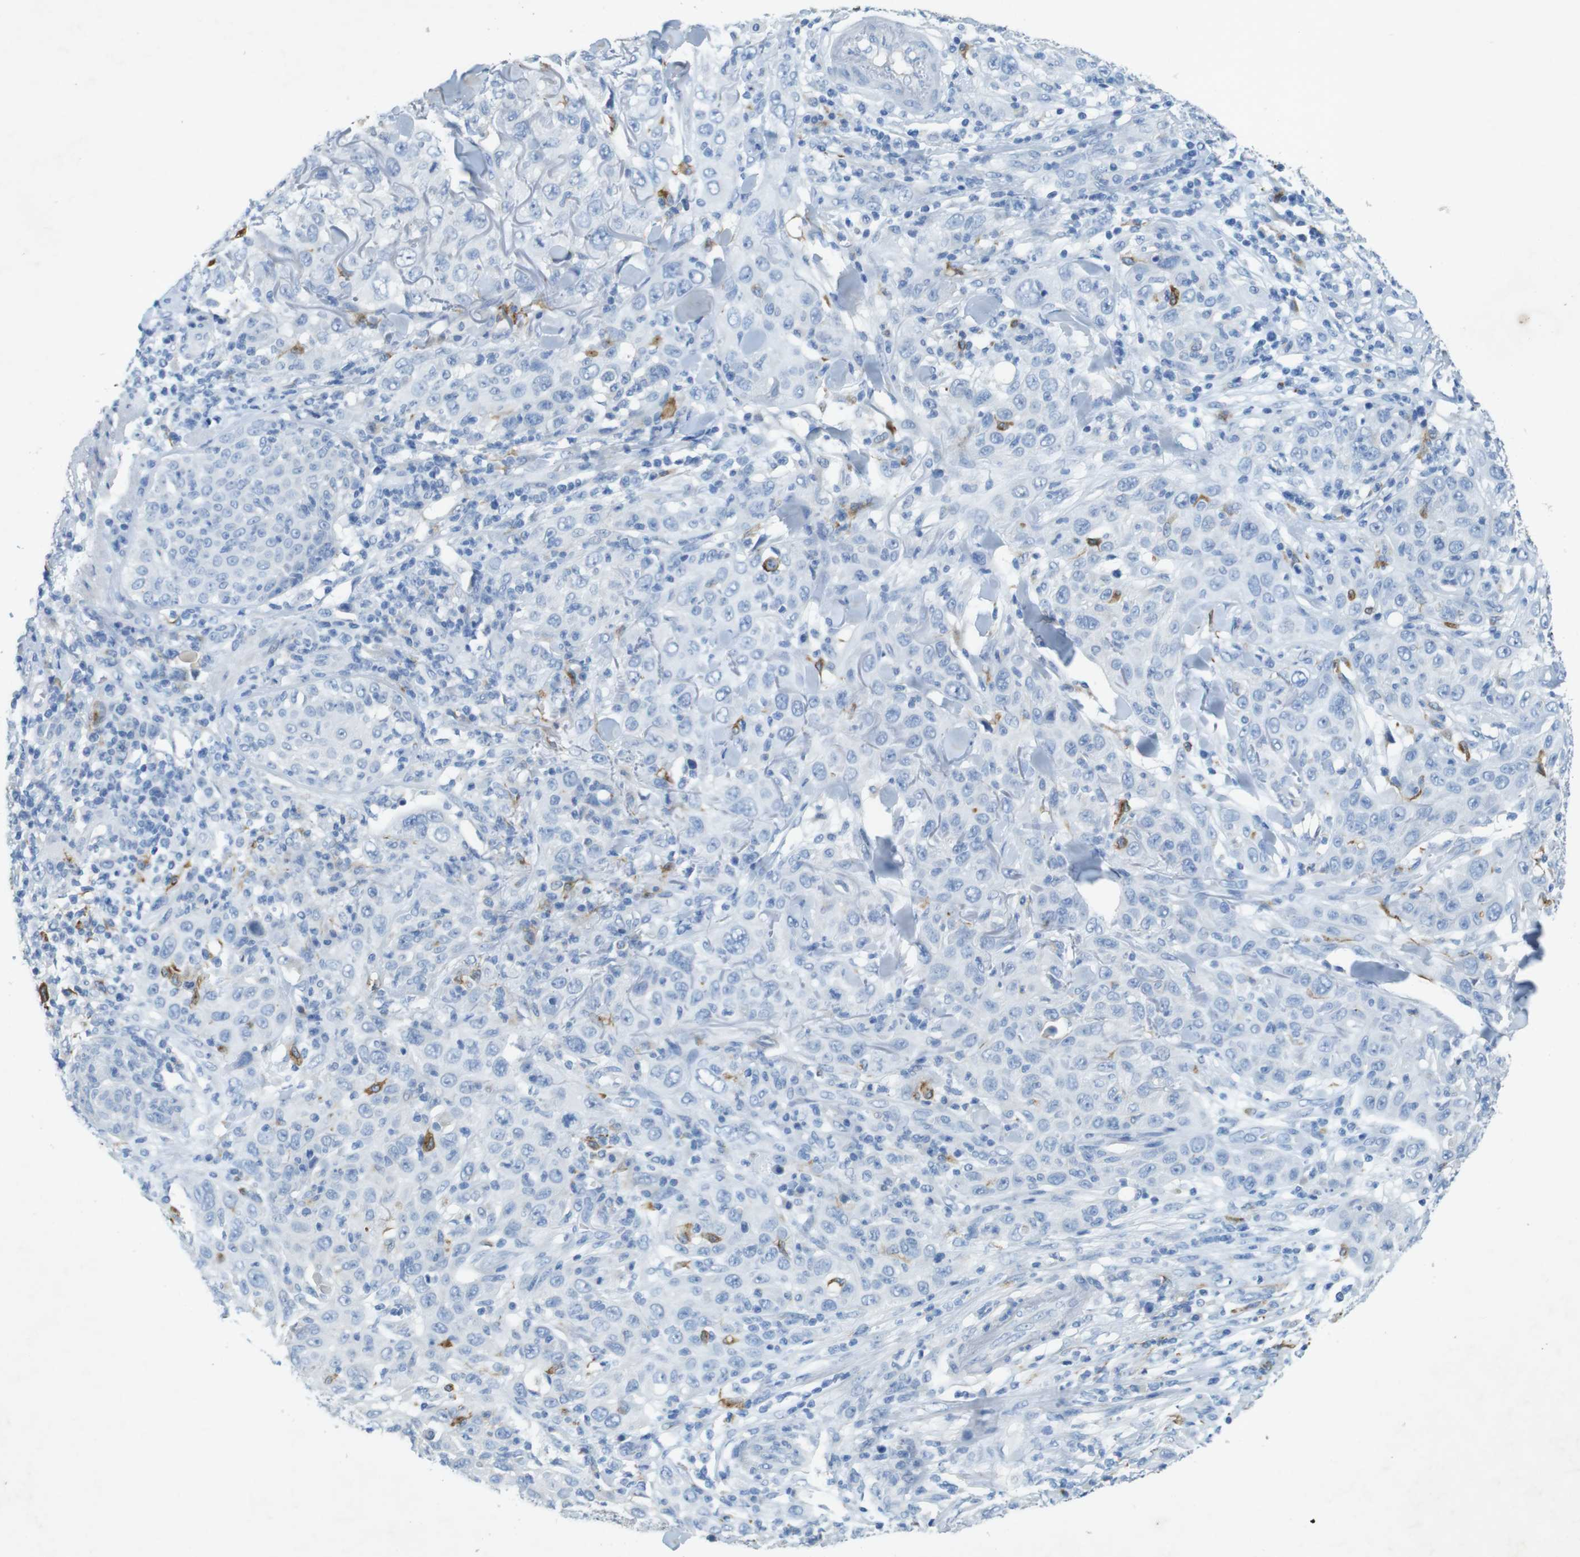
{"staining": {"intensity": "negative", "quantity": "none", "location": "none"}, "tissue": "skin cancer", "cell_type": "Tumor cells", "image_type": "cancer", "snomed": [{"axis": "morphology", "description": "Squamous cell carcinoma, NOS"}, {"axis": "topography", "description": "Skin"}], "caption": "DAB immunohistochemical staining of human skin cancer (squamous cell carcinoma) exhibits no significant expression in tumor cells.", "gene": "CD320", "patient": {"sex": "female", "age": 88}}